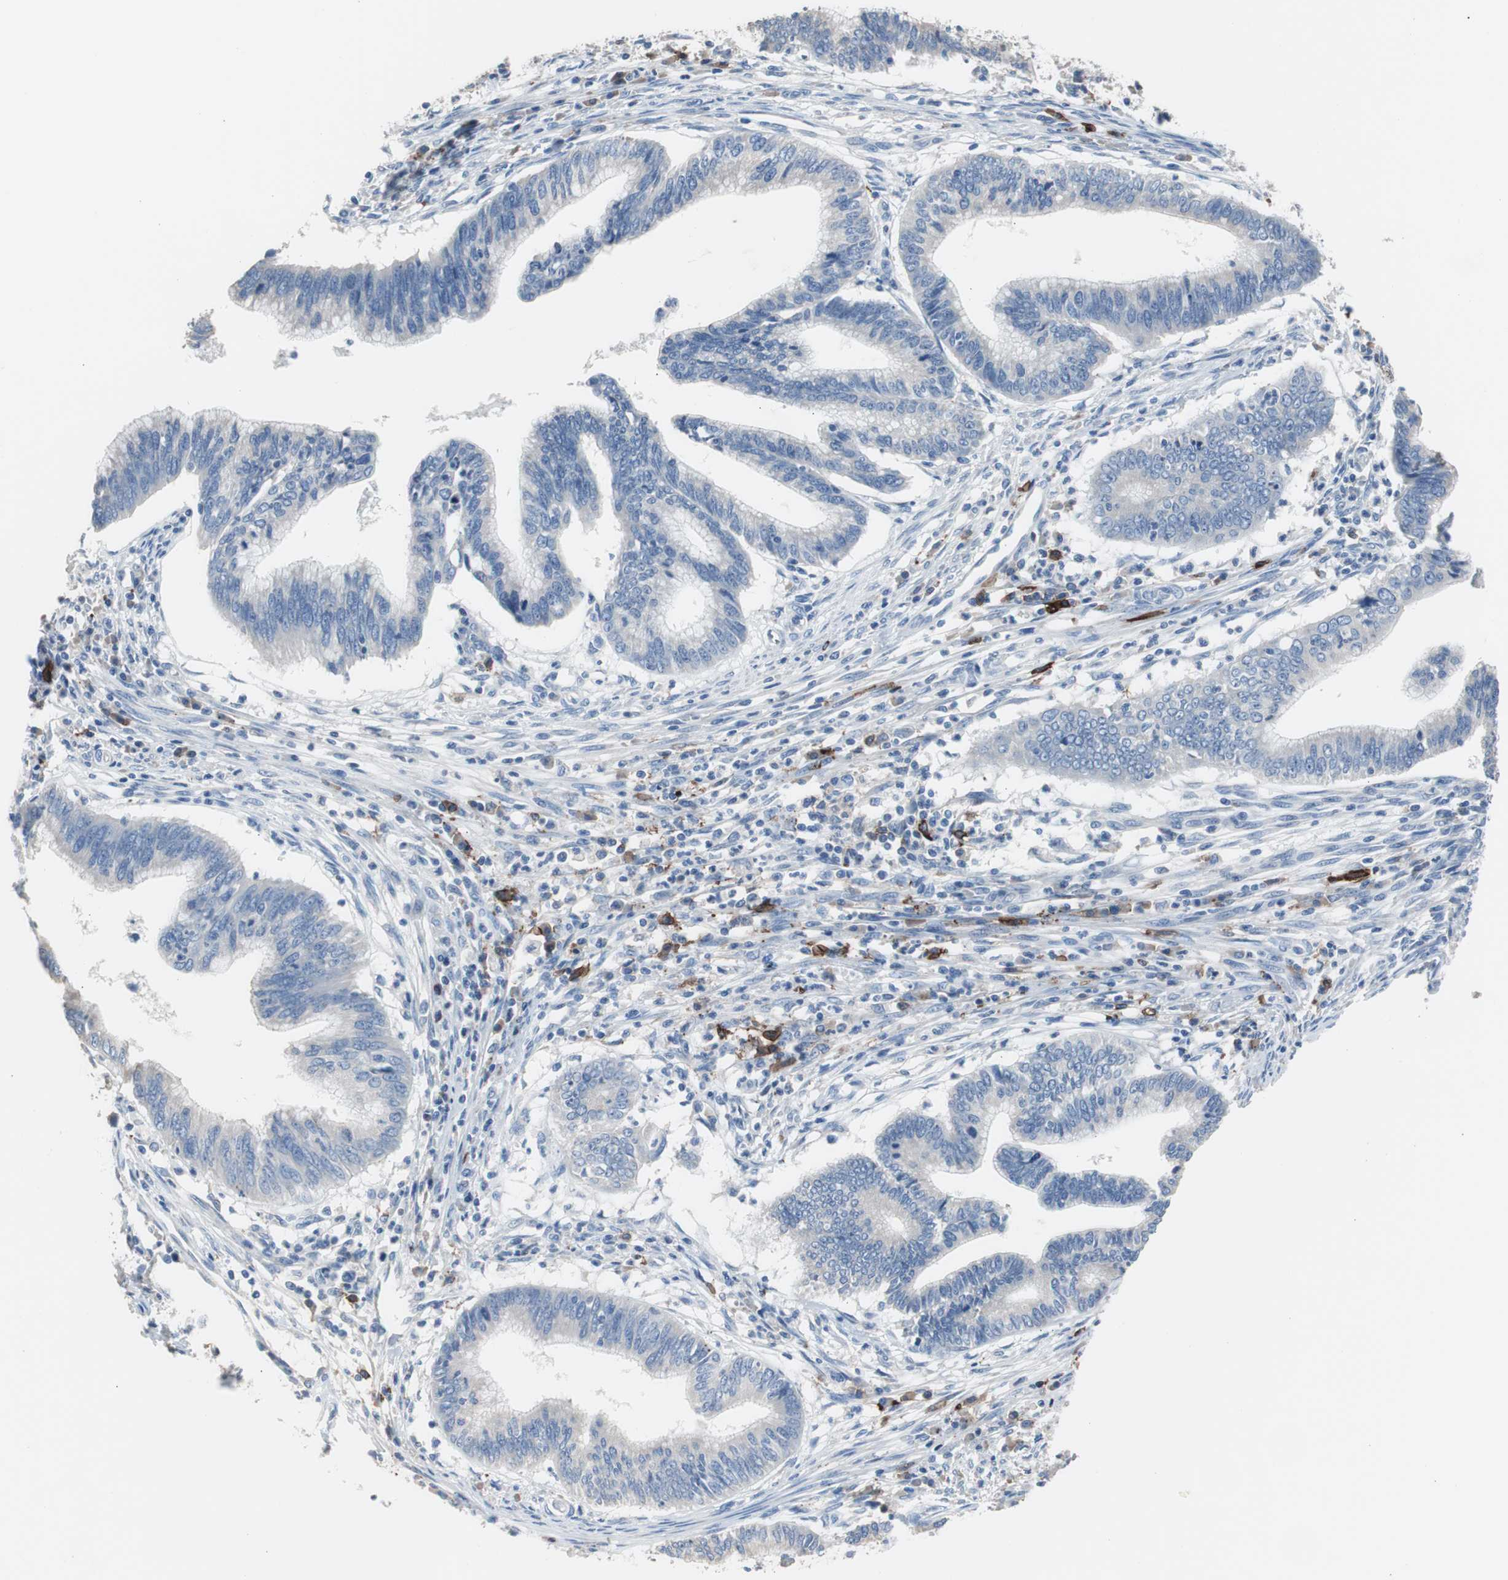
{"staining": {"intensity": "negative", "quantity": "none", "location": "none"}, "tissue": "cervical cancer", "cell_type": "Tumor cells", "image_type": "cancer", "snomed": [{"axis": "morphology", "description": "Adenocarcinoma, NOS"}, {"axis": "topography", "description": "Cervix"}], "caption": "Immunohistochemistry (IHC) histopathology image of neoplastic tissue: human adenocarcinoma (cervical) stained with DAB shows no significant protein expression in tumor cells.", "gene": "FCGR2B", "patient": {"sex": "female", "age": 36}}